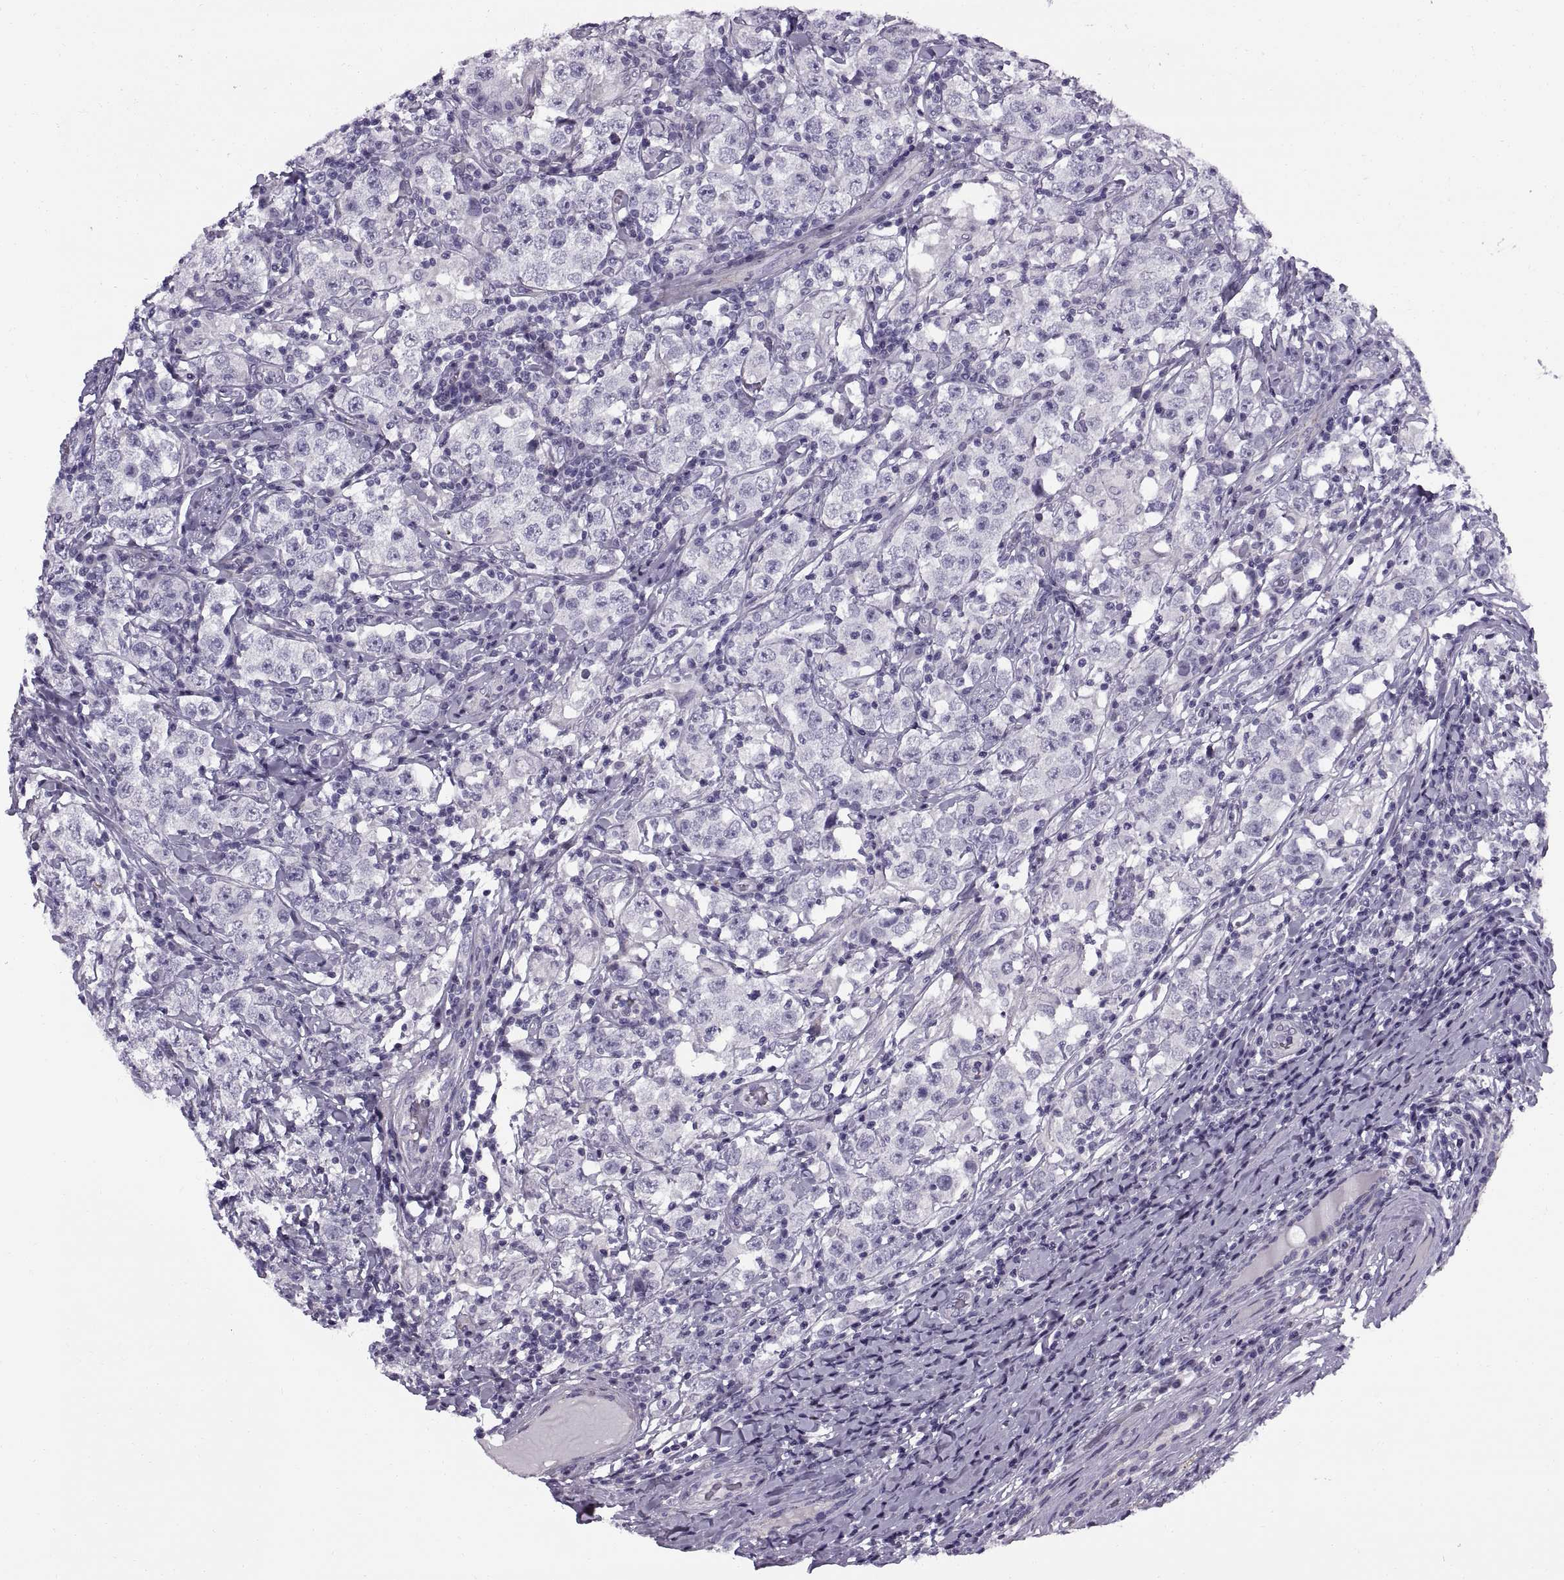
{"staining": {"intensity": "negative", "quantity": "none", "location": "none"}, "tissue": "testis cancer", "cell_type": "Tumor cells", "image_type": "cancer", "snomed": [{"axis": "morphology", "description": "Seminoma, NOS"}, {"axis": "morphology", "description": "Carcinoma, Embryonal, NOS"}, {"axis": "topography", "description": "Testis"}], "caption": "An image of human testis cancer is negative for staining in tumor cells. (Stains: DAB (3,3'-diaminobenzidine) immunohistochemistry (IHC) with hematoxylin counter stain, Microscopy: brightfield microscopy at high magnification).", "gene": "CALCR", "patient": {"sex": "male", "age": 41}}